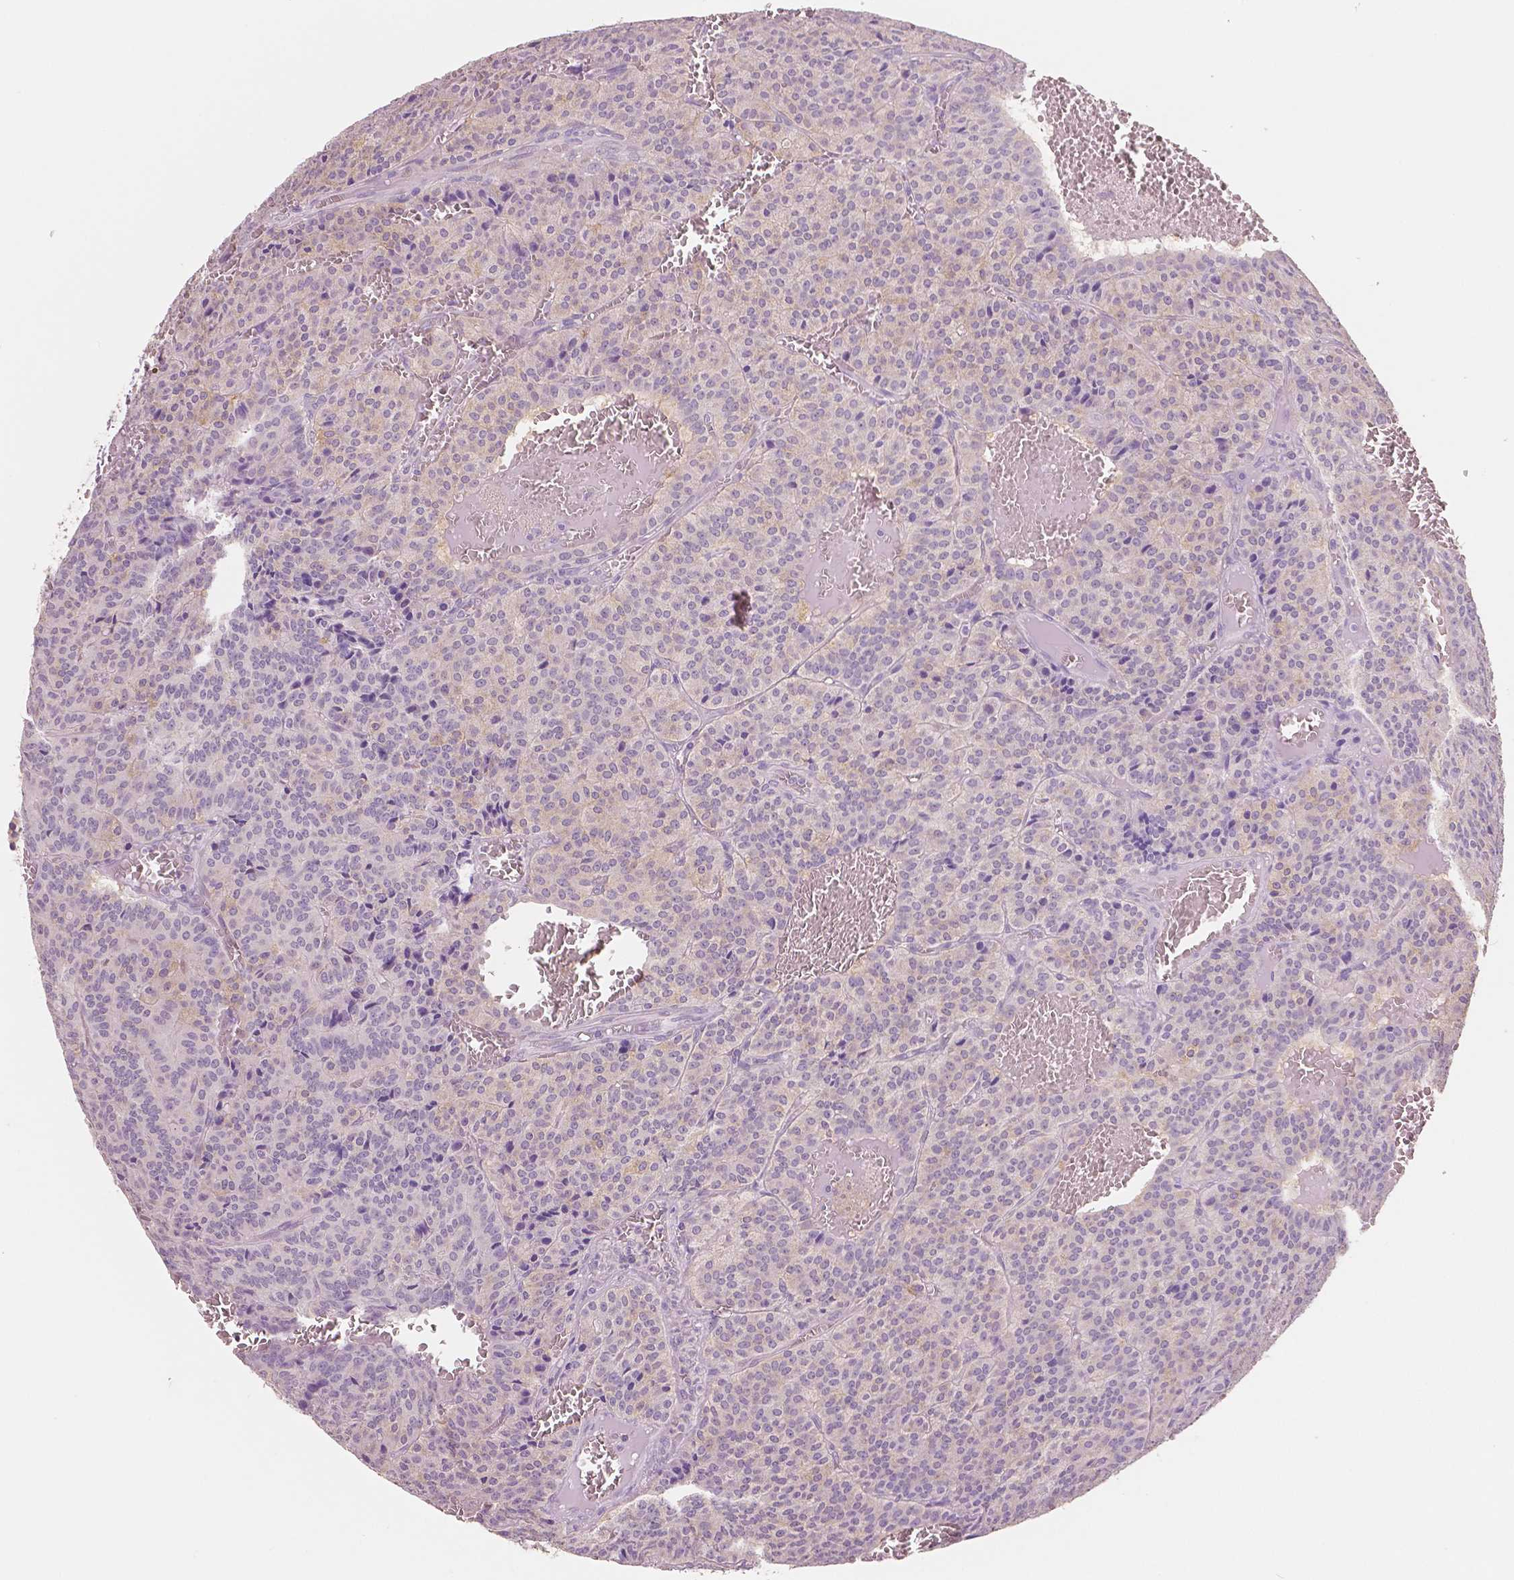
{"staining": {"intensity": "weak", "quantity": ">75%", "location": "cytoplasmic/membranous"}, "tissue": "carcinoid", "cell_type": "Tumor cells", "image_type": "cancer", "snomed": [{"axis": "morphology", "description": "Carcinoid, malignant, NOS"}, {"axis": "topography", "description": "Lung"}], "caption": "A photomicrograph showing weak cytoplasmic/membranous positivity in approximately >75% of tumor cells in carcinoid (malignant), as visualized by brown immunohistochemical staining.", "gene": "NECAB2", "patient": {"sex": "male", "age": 70}}